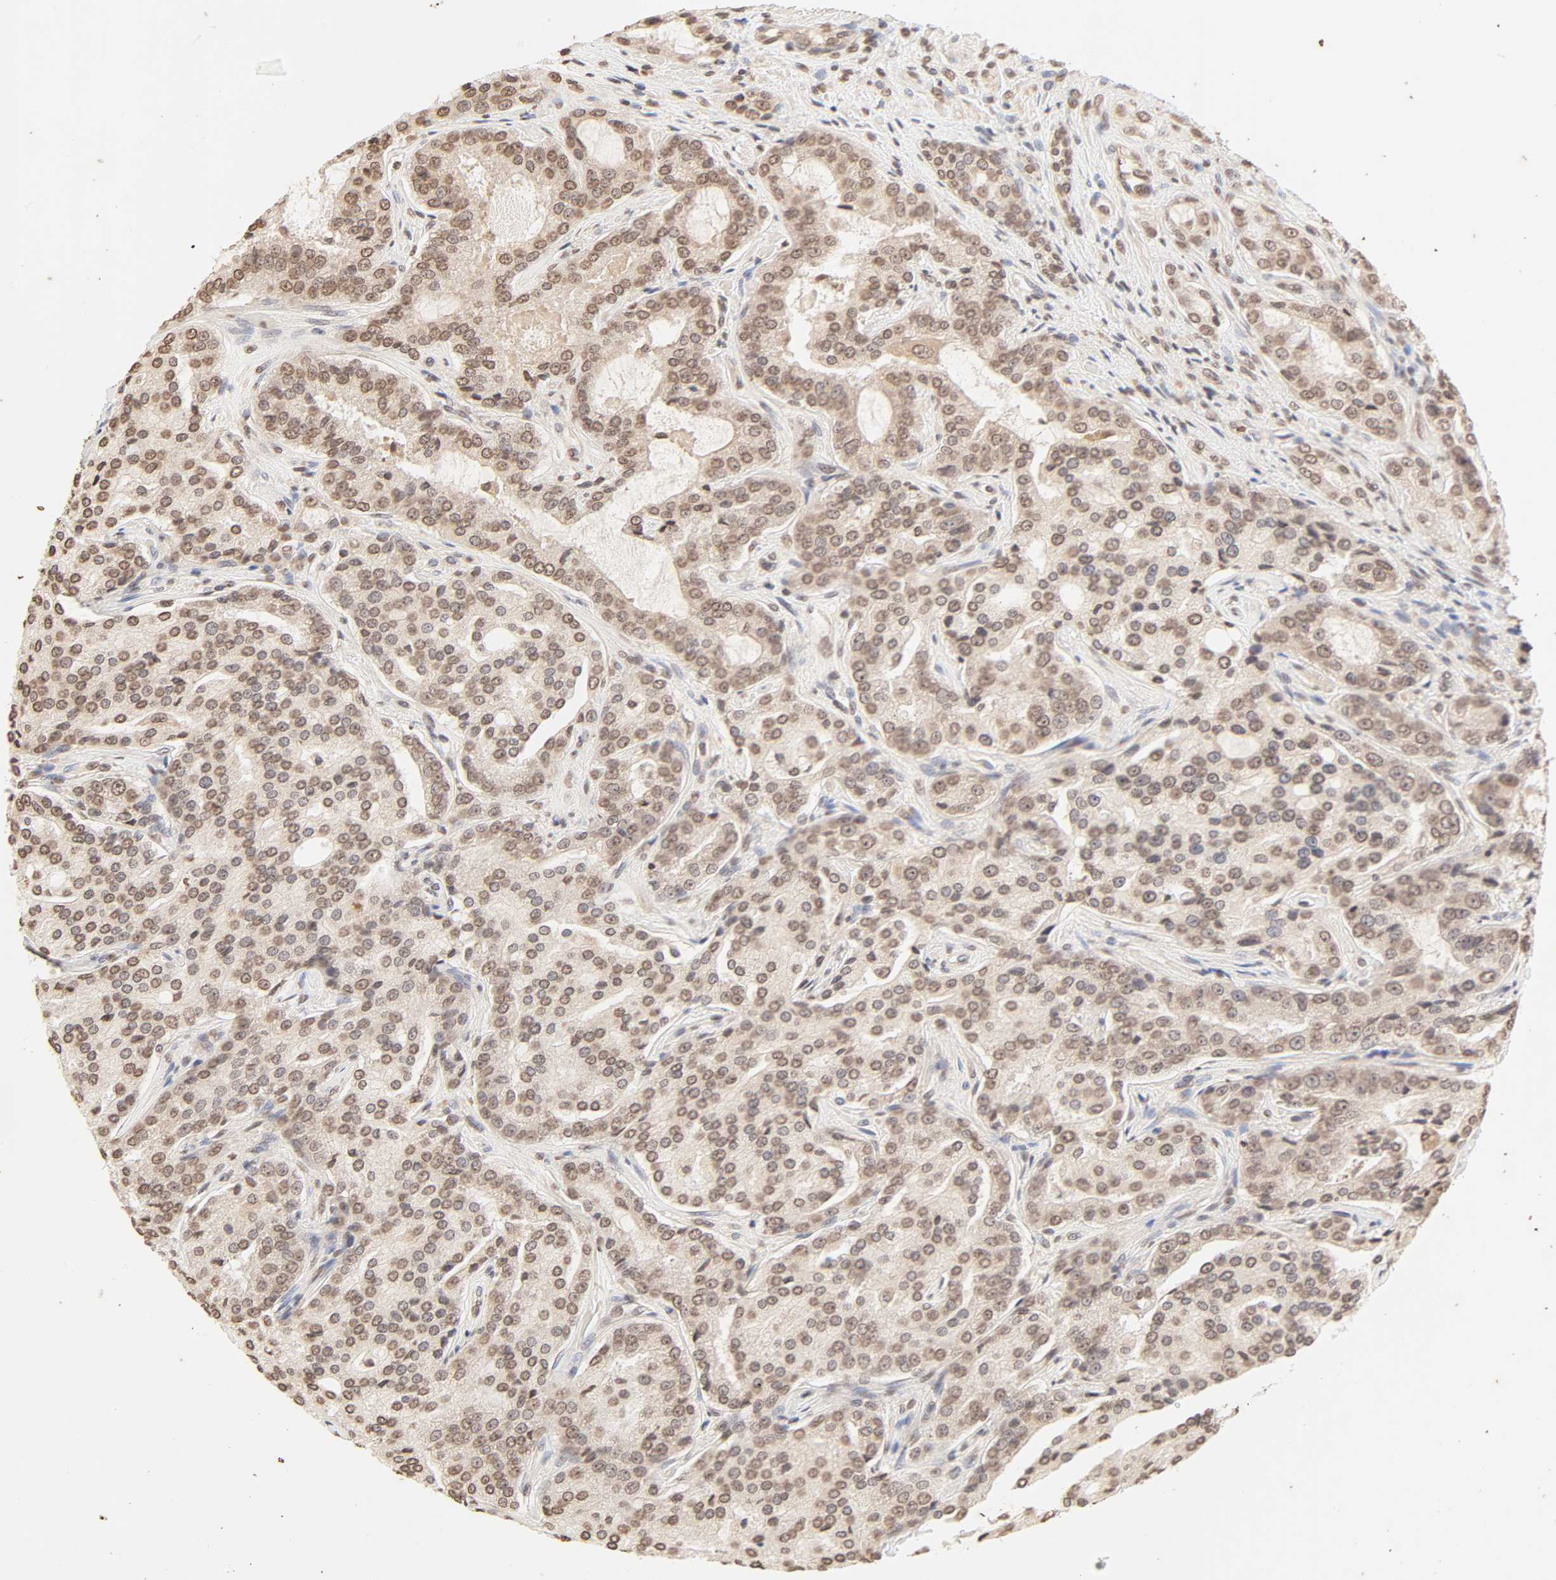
{"staining": {"intensity": "moderate", "quantity": ">75%", "location": "cytoplasmic/membranous,nuclear"}, "tissue": "prostate cancer", "cell_type": "Tumor cells", "image_type": "cancer", "snomed": [{"axis": "morphology", "description": "Adenocarcinoma, High grade"}, {"axis": "topography", "description": "Prostate"}], "caption": "Protein expression analysis of human prostate cancer reveals moderate cytoplasmic/membranous and nuclear positivity in about >75% of tumor cells.", "gene": "TBL1X", "patient": {"sex": "male", "age": 72}}